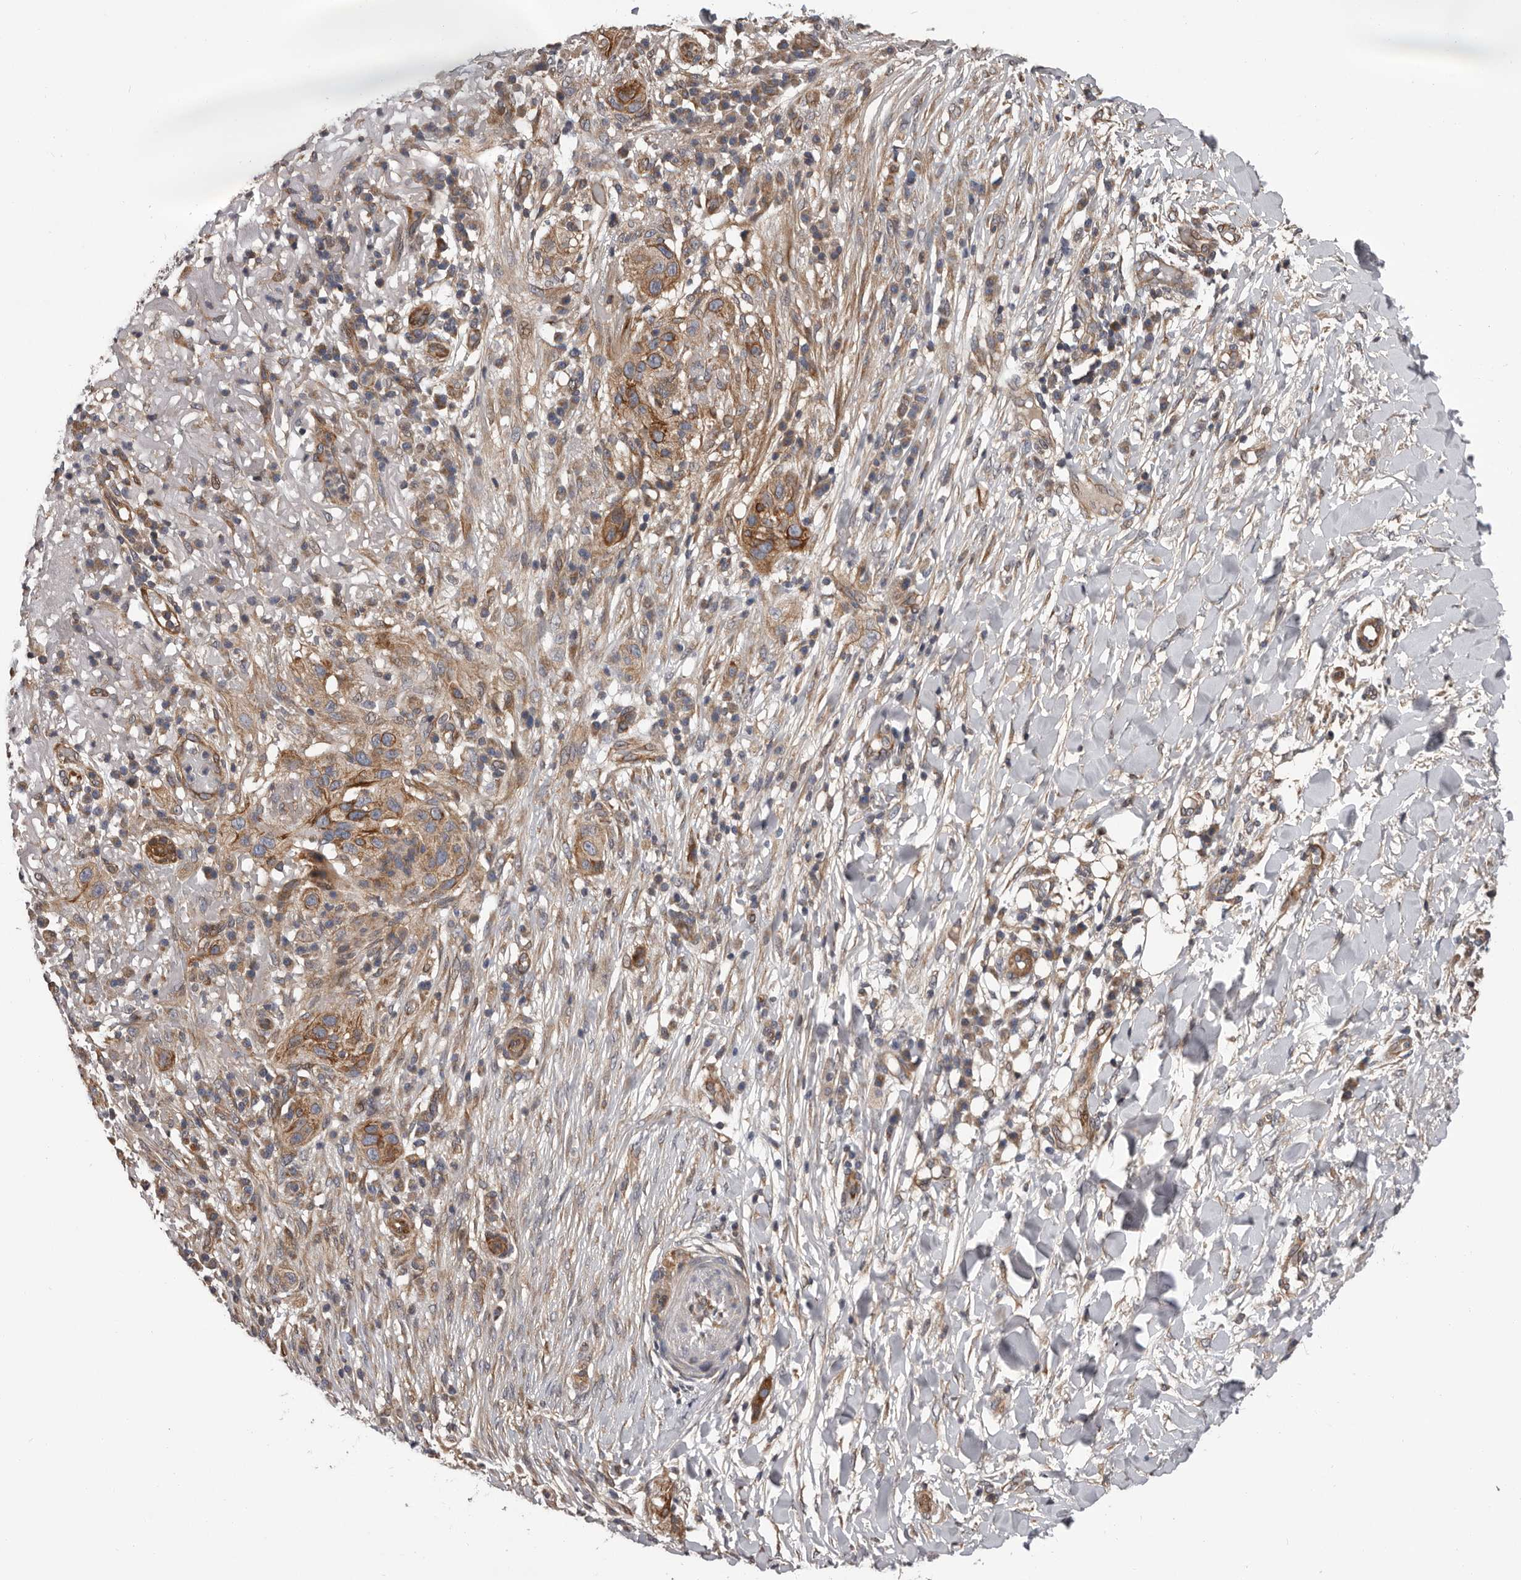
{"staining": {"intensity": "moderate", "quantity": ">75%", "location": "cytoplasmic/membranous"}, "tissue": "skin cancer", "cell_type": "Tumor cells", "image_type": "cancer", "snomed": [{"axis": "morphology", "description": "Normal tissue, NOS"}, {"axis": "morphology", "description": "Squamous cell carcinoma, NOS"}, {"axis": "topography", "description": "Skin"}], "caption": "Protein expression analysis of human skin cancer (squamous cell carcinoma) reveals moderate cytoplasmic/membranous positivity in about >75% of tumor cells. The staining is performed using DAB brown chromogen to label protein expression. The nuclei are counter-stained blue using hematoxylin.", "gene": "VPS37A", "patient": {"sex": "female", "age": 96}}